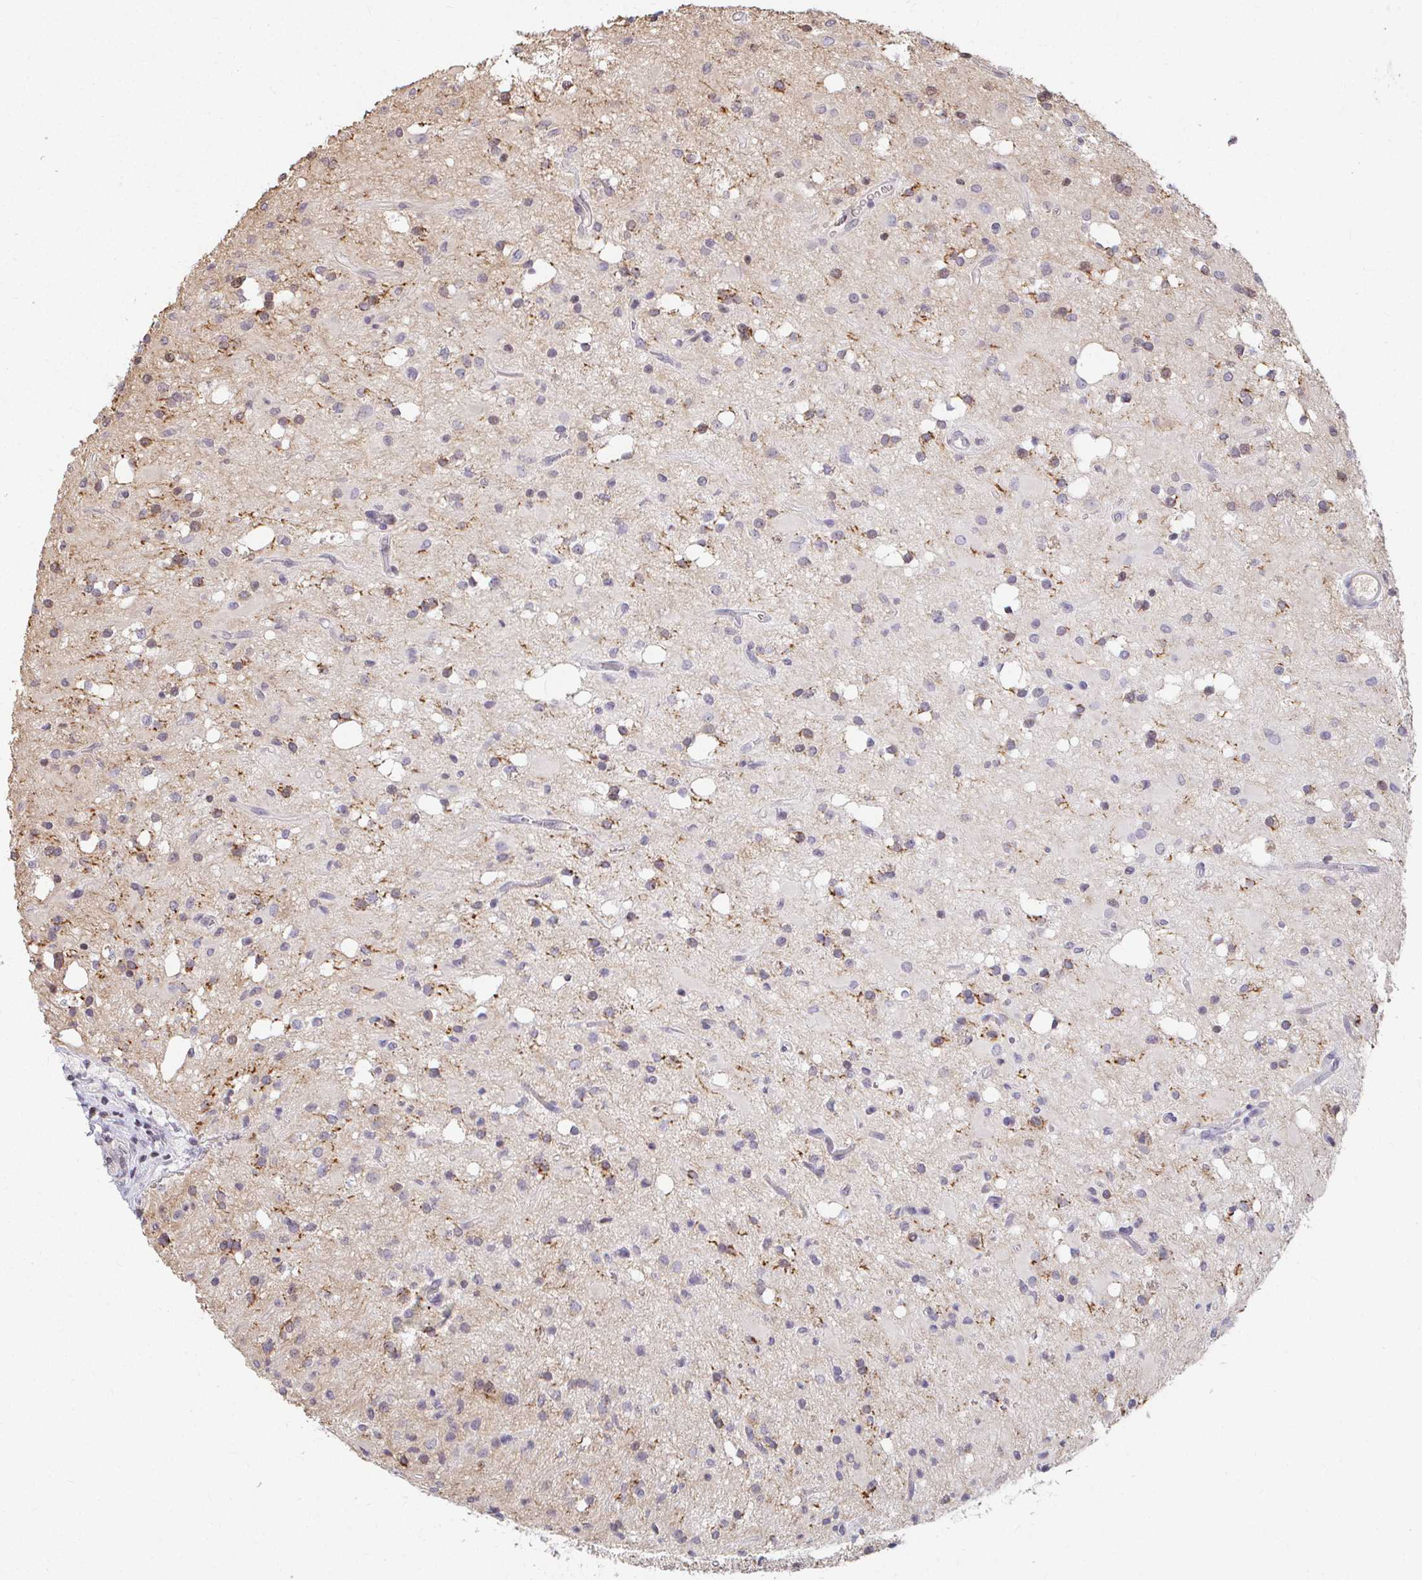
{"staining": {"intensity": "negative", "quantity": "none", "location": "none"}, "tissue": "glioma", "cell_type": "Tumor cells", "image_type": "cancer", "snomed": [{"axis": "morphology", "description": "Glioma, malignant, Low grade"}, {"axis": "topography", "description": "Brain"}], "caption": "Immunohistochemical staining of human low-grade glioma (malignant) reveals no significant positivity in tumor cells. Brightfield microscopy of immunohistochemistry (IHC) stained with DAB (brown) and hematoxylin (blue), captured at high magnification.", "gene": "ANK3", "patient": {"sex": "female", "age": 33}}